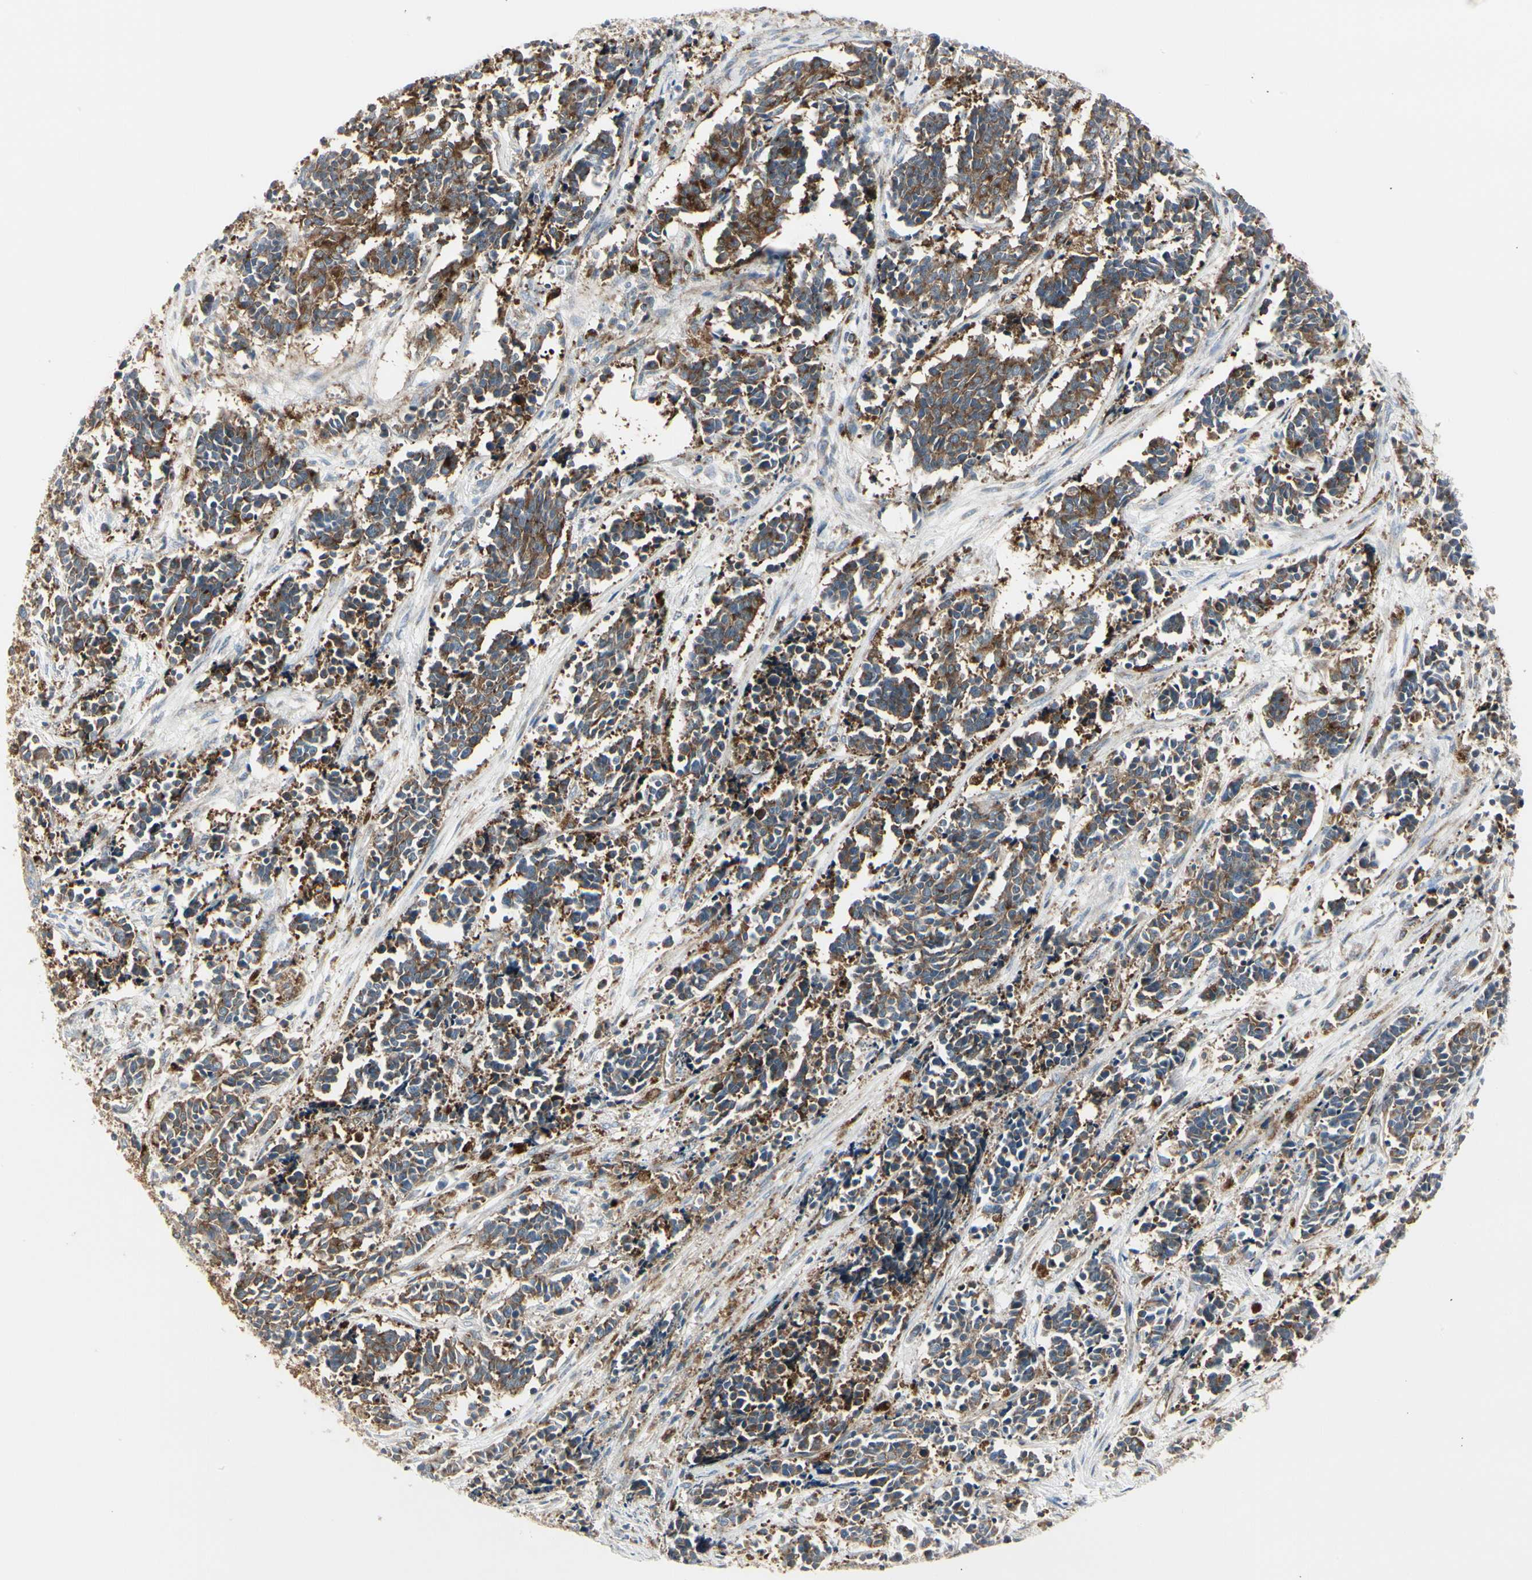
{"staining": {"intensity": "moderate", "quantity": ">75%", "location": "cytoplasmic/membranous"}, "tissue": "cervical cancer", "cell_type": "Tumor cells", "image_type": "cancer", "snomed": [{"axis": "morphology", "description": "Squamous cell carcinoma, NOS"}, {"axis": "topography", "description": "Cervix"}], "caption": "This is an image of immunohistochemistry (IHC) staining of squamous cell carcinoma (cervical), which shows moderate expression in the cytoplasmic/membranous of tumor cells.", "gene": "ATP6V1B2", "patient": {"sex": "female", "age": 35}}